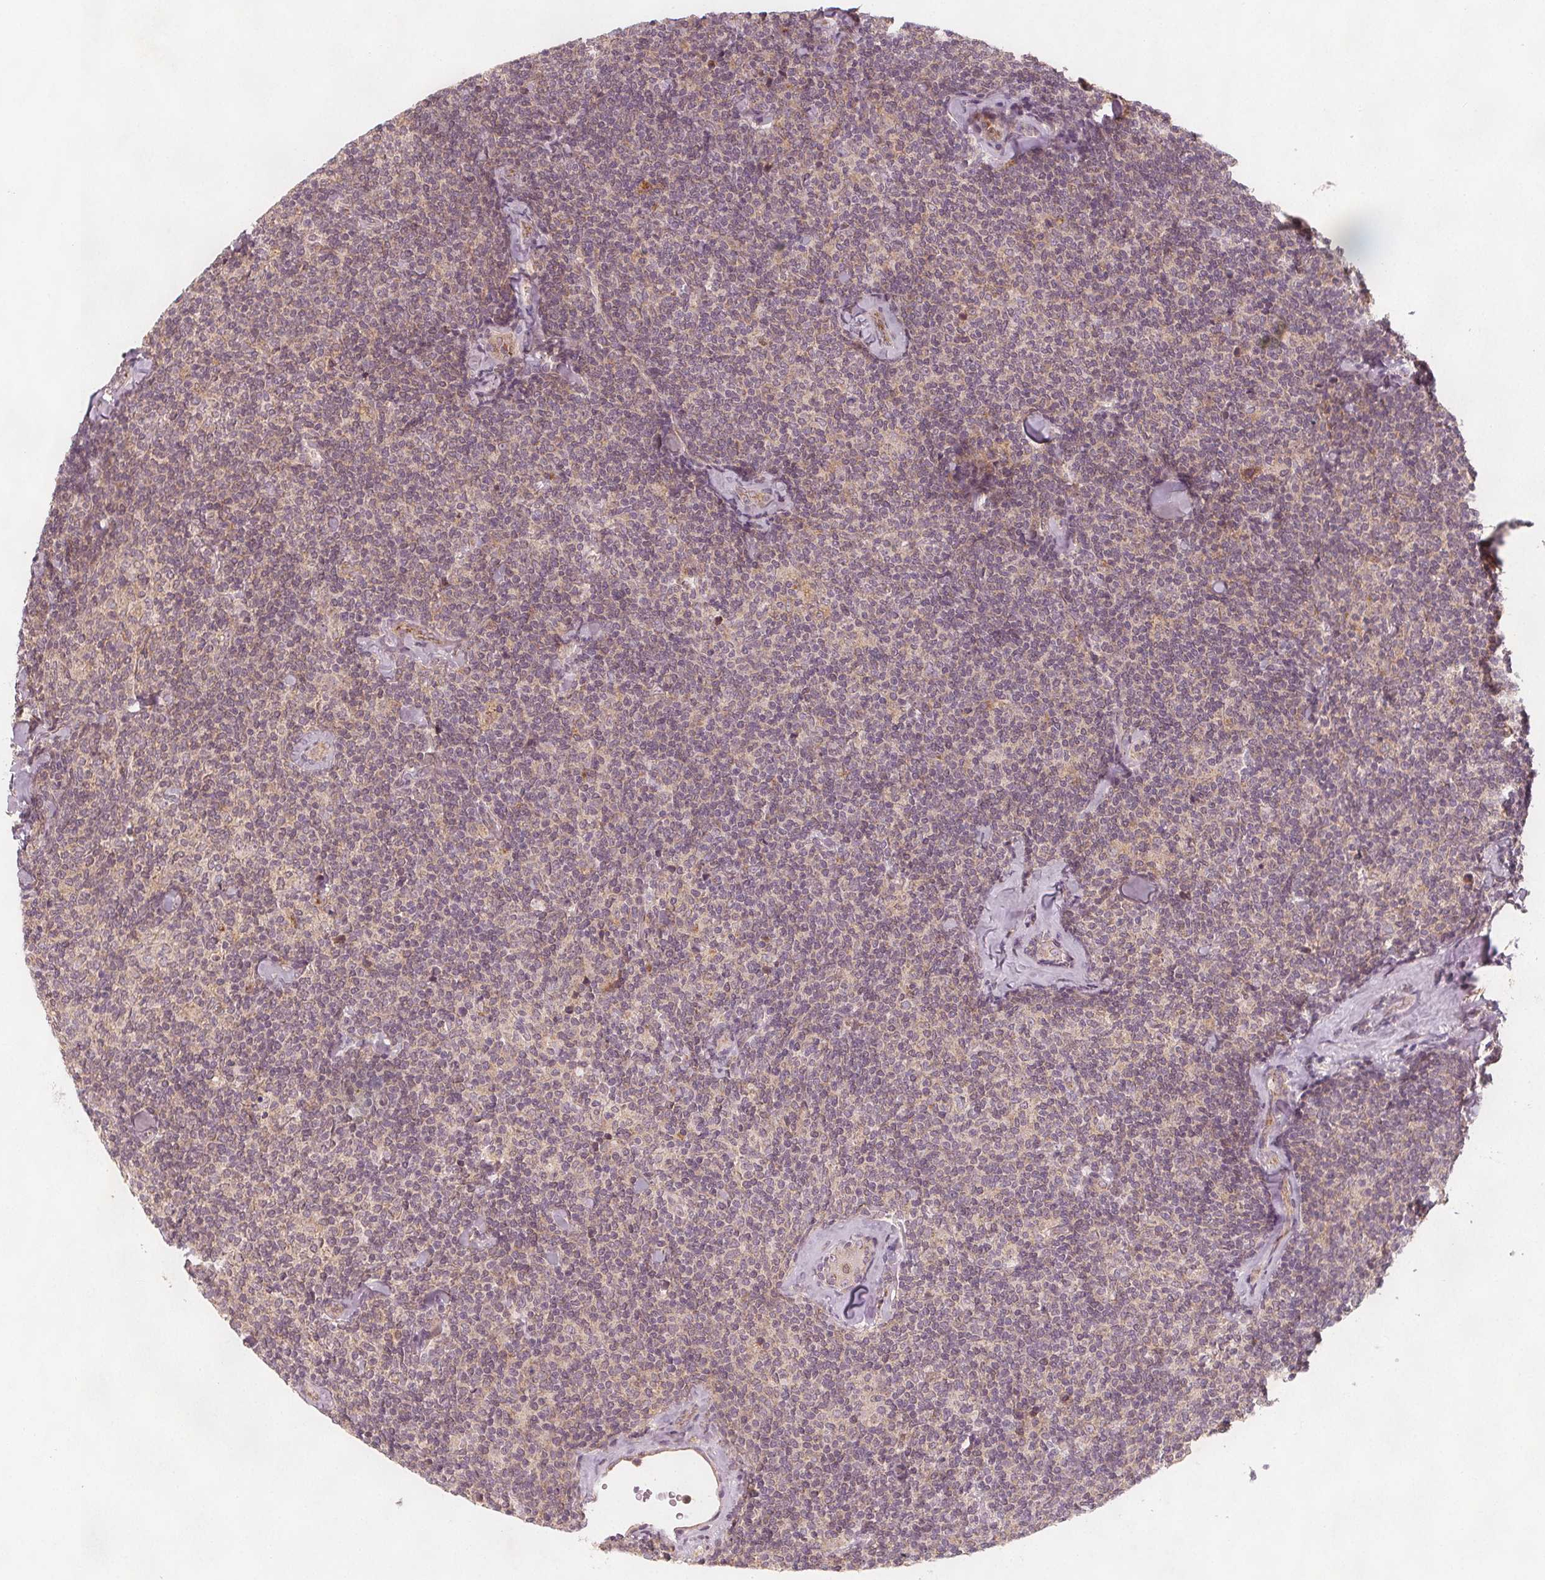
{"staining": {"intensity": "negative", "quantity": "none", "location": "none"}, "tissue": "lymphoma", "cell_type": "Tumor cells", "image_type": "cancer", "snomed": [{"axis": "morphology", "description": "Malignant lymphoma, non-Hodgkin's type, Low grade"}, {"axis": "topography", "description": "Lymph node"}], "caption": "A high-resolution histopathology image shows IHC staining of low-grade malignant lymphoma, non-Hodgkin's type, which demonstrates no significant positivity in tumor cells.", "gene": "NCSTN", "patient": {"sex": "female", "age": 56}}